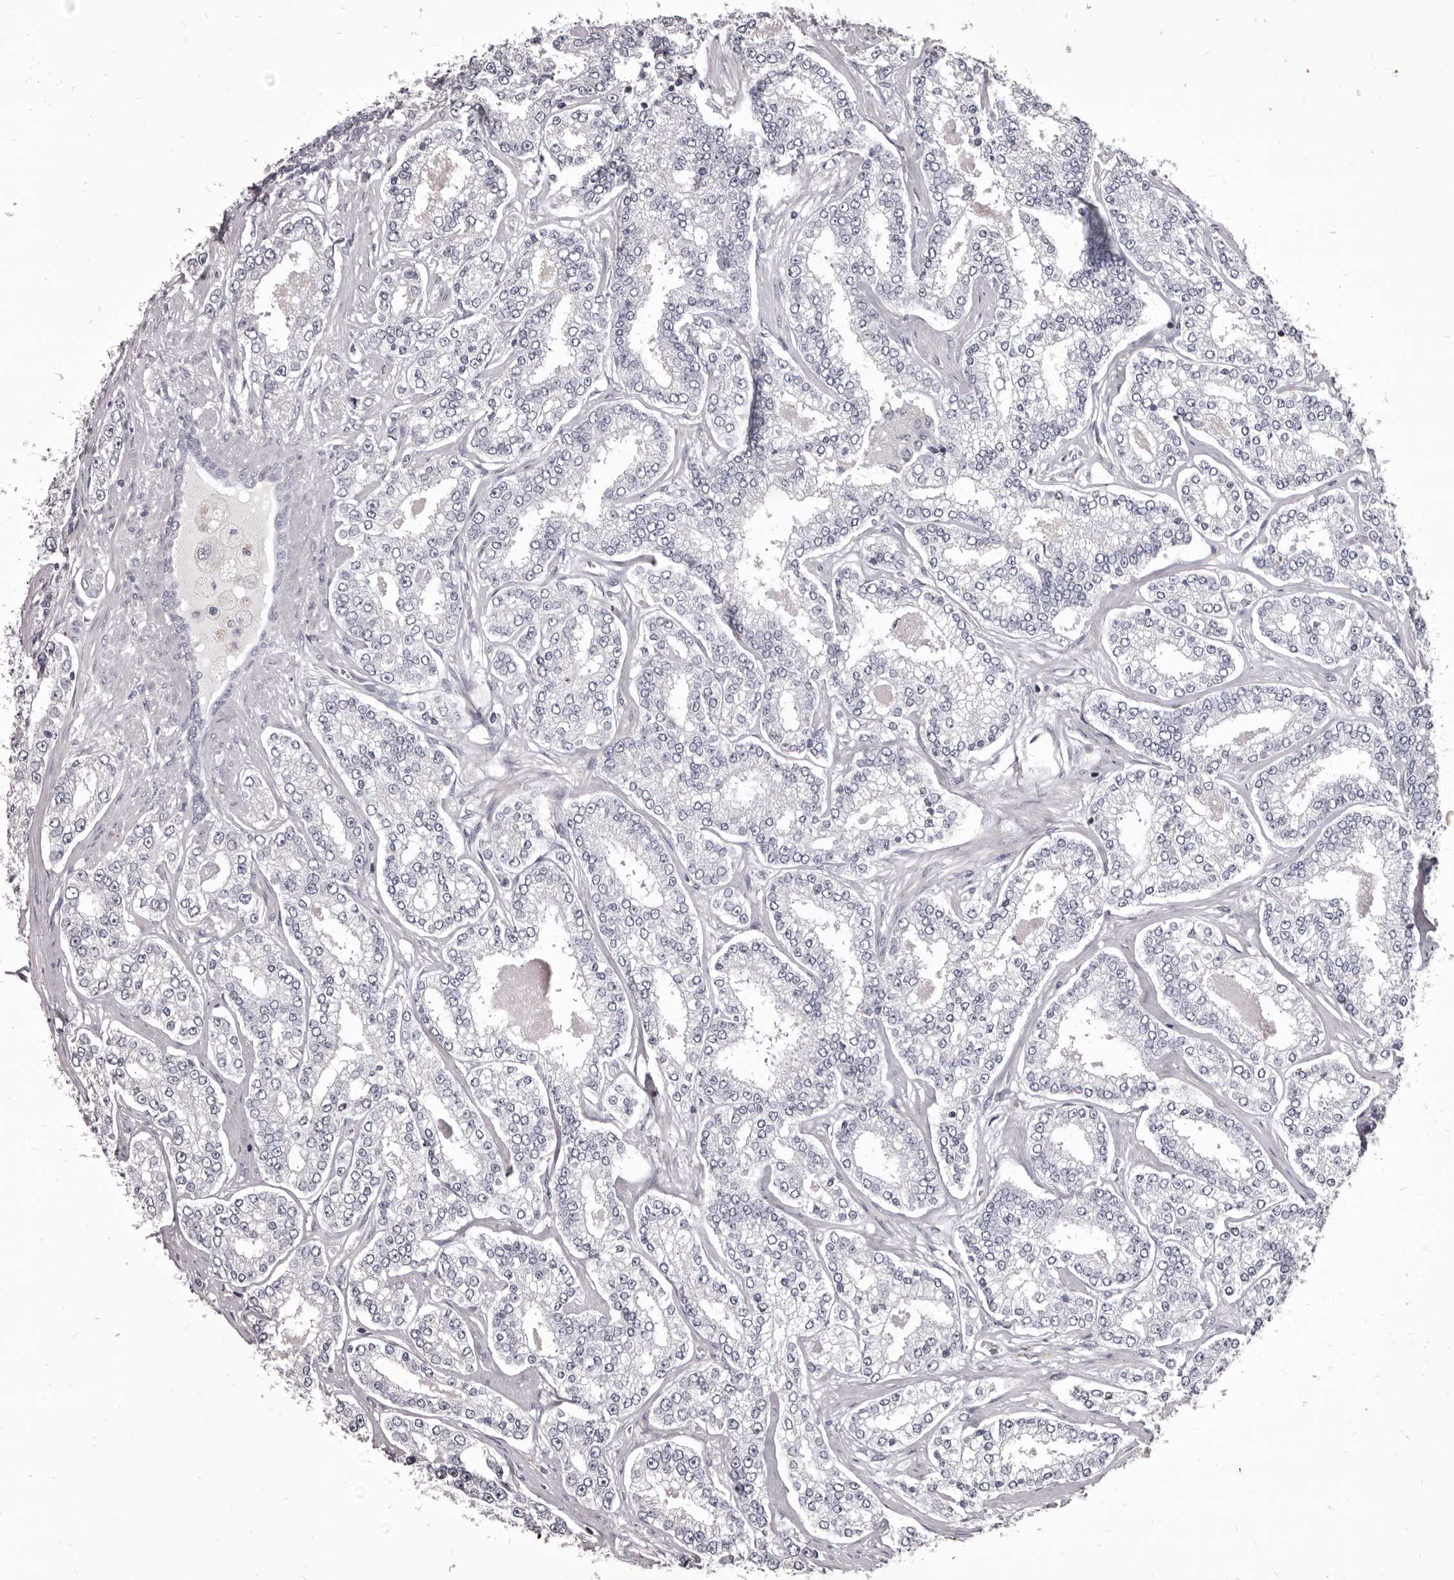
{"staining": {"intensity": "negative", "quantity": "none", "location": "none"}, "tissue": "prostate cancer", "cell_type": "Tumor cells", "image_type": "cancer", "snomed": [{"axis": "morphology", "description": "Normal tissue, NOS"}, {"axis": "morphology", "description": "Adenocarcinoma, High grade"}, {"axis": "topography", "description": "Prostate"}], "caption": "Tumor cells are negative for protein expression in human prostate cancer.", "gene": "GZMH", "patient": {"sex": "male", "age": 83}}